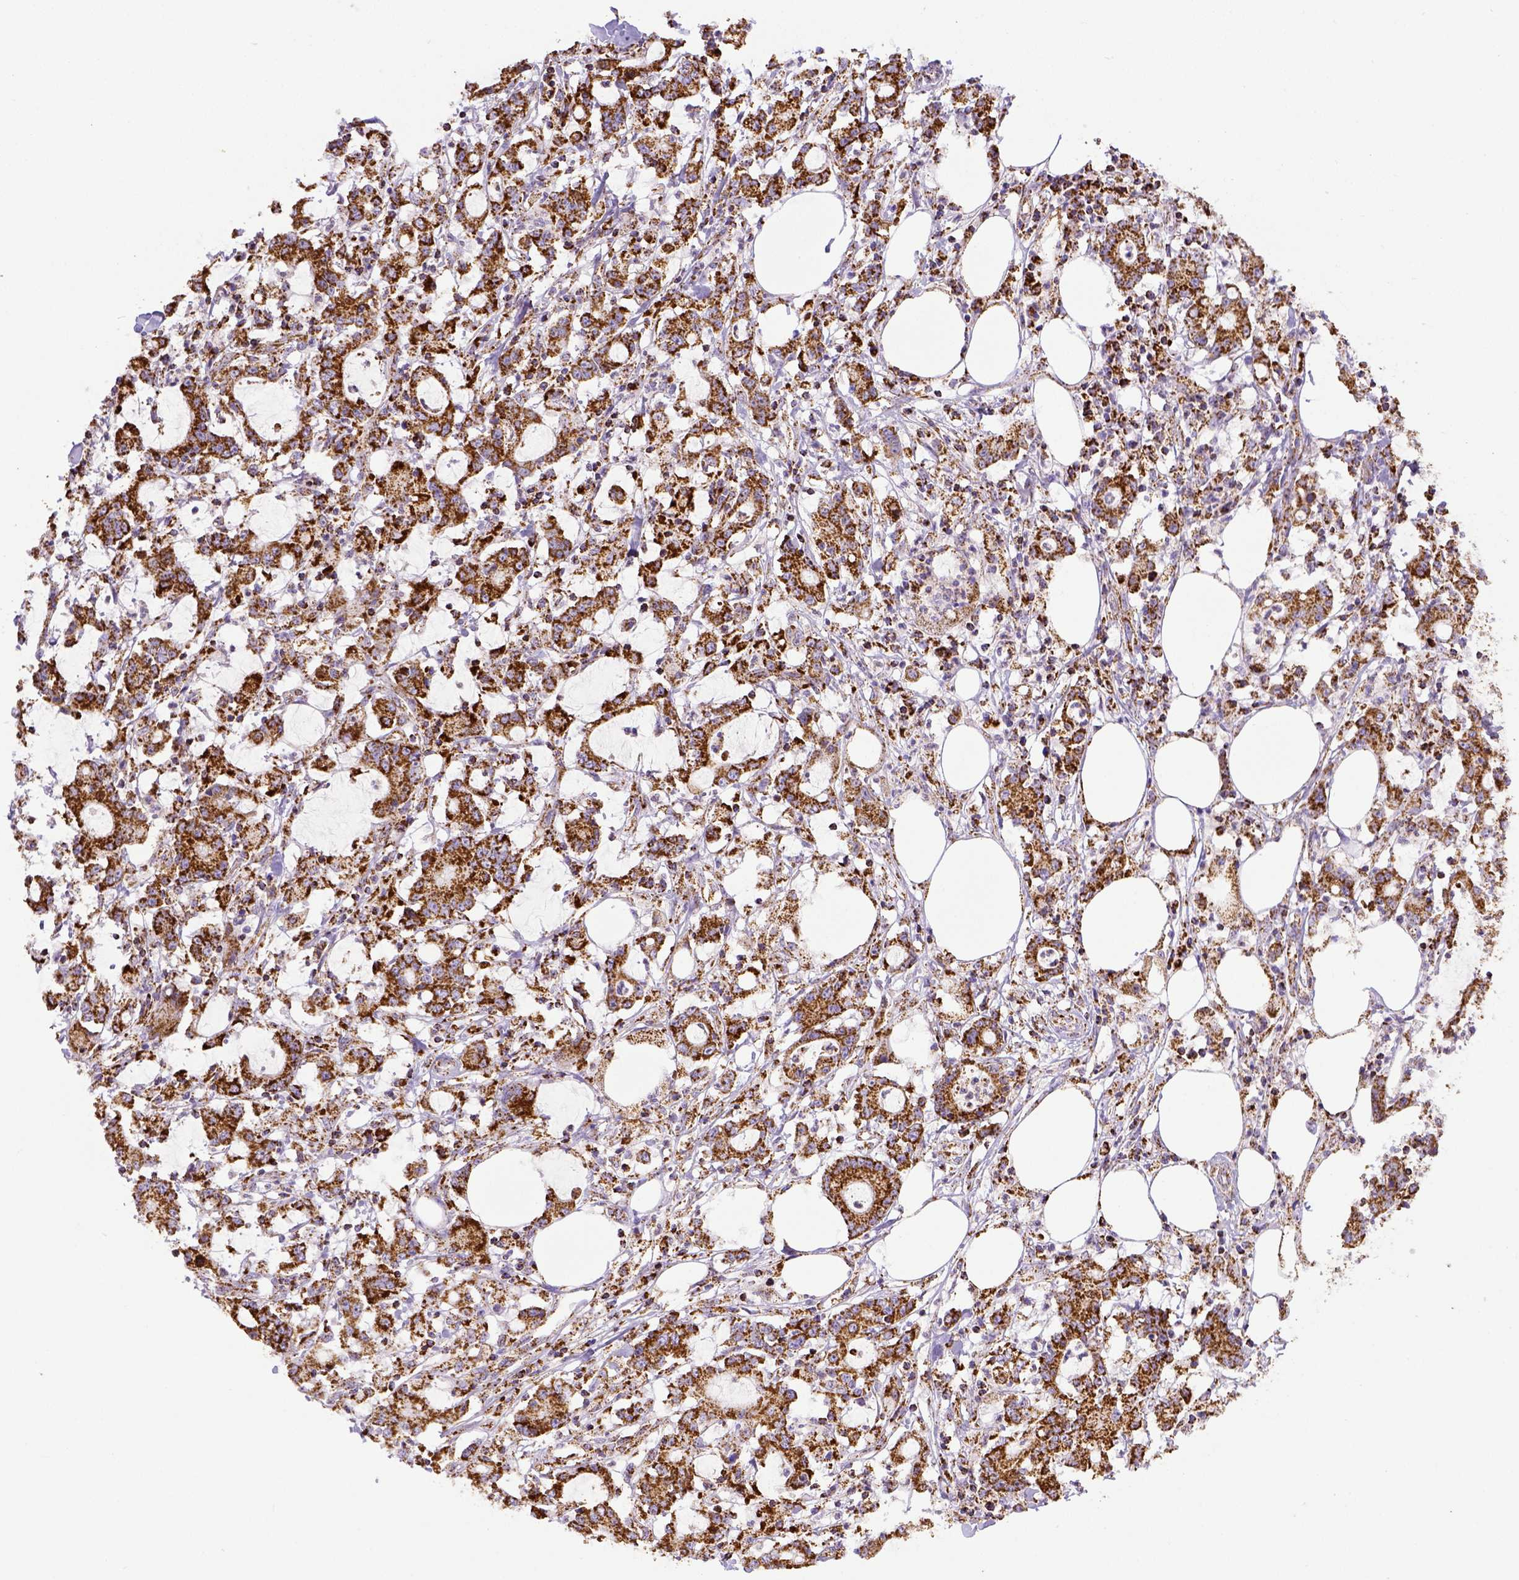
{"staining": {"intensity": "strong", "quantity": ">75%", "location": "cytoplasmic/membranous"}, "tissue": "stomach cancer", "cell_type": "Tumor cells", "image_type": "cancer", "snomed": [{"axis": "morphology", "description": "Adenocarcinoma, NOS"}, {"axis": "topography", "description": "Stomach, upper"}], "caption": "Stomach cancer (adenocarcinoma) stained with immunohistochemistry (IHC) displays strong cytoplasmic/membranous positivity in approximately >75% of tumor cells. (DAB (3,3'-diaminobenzidine) IHC with brightfield microscopy, high magnification).", "gene": "MT-CO1", "patient": {"sex": "male", "age": 68}}